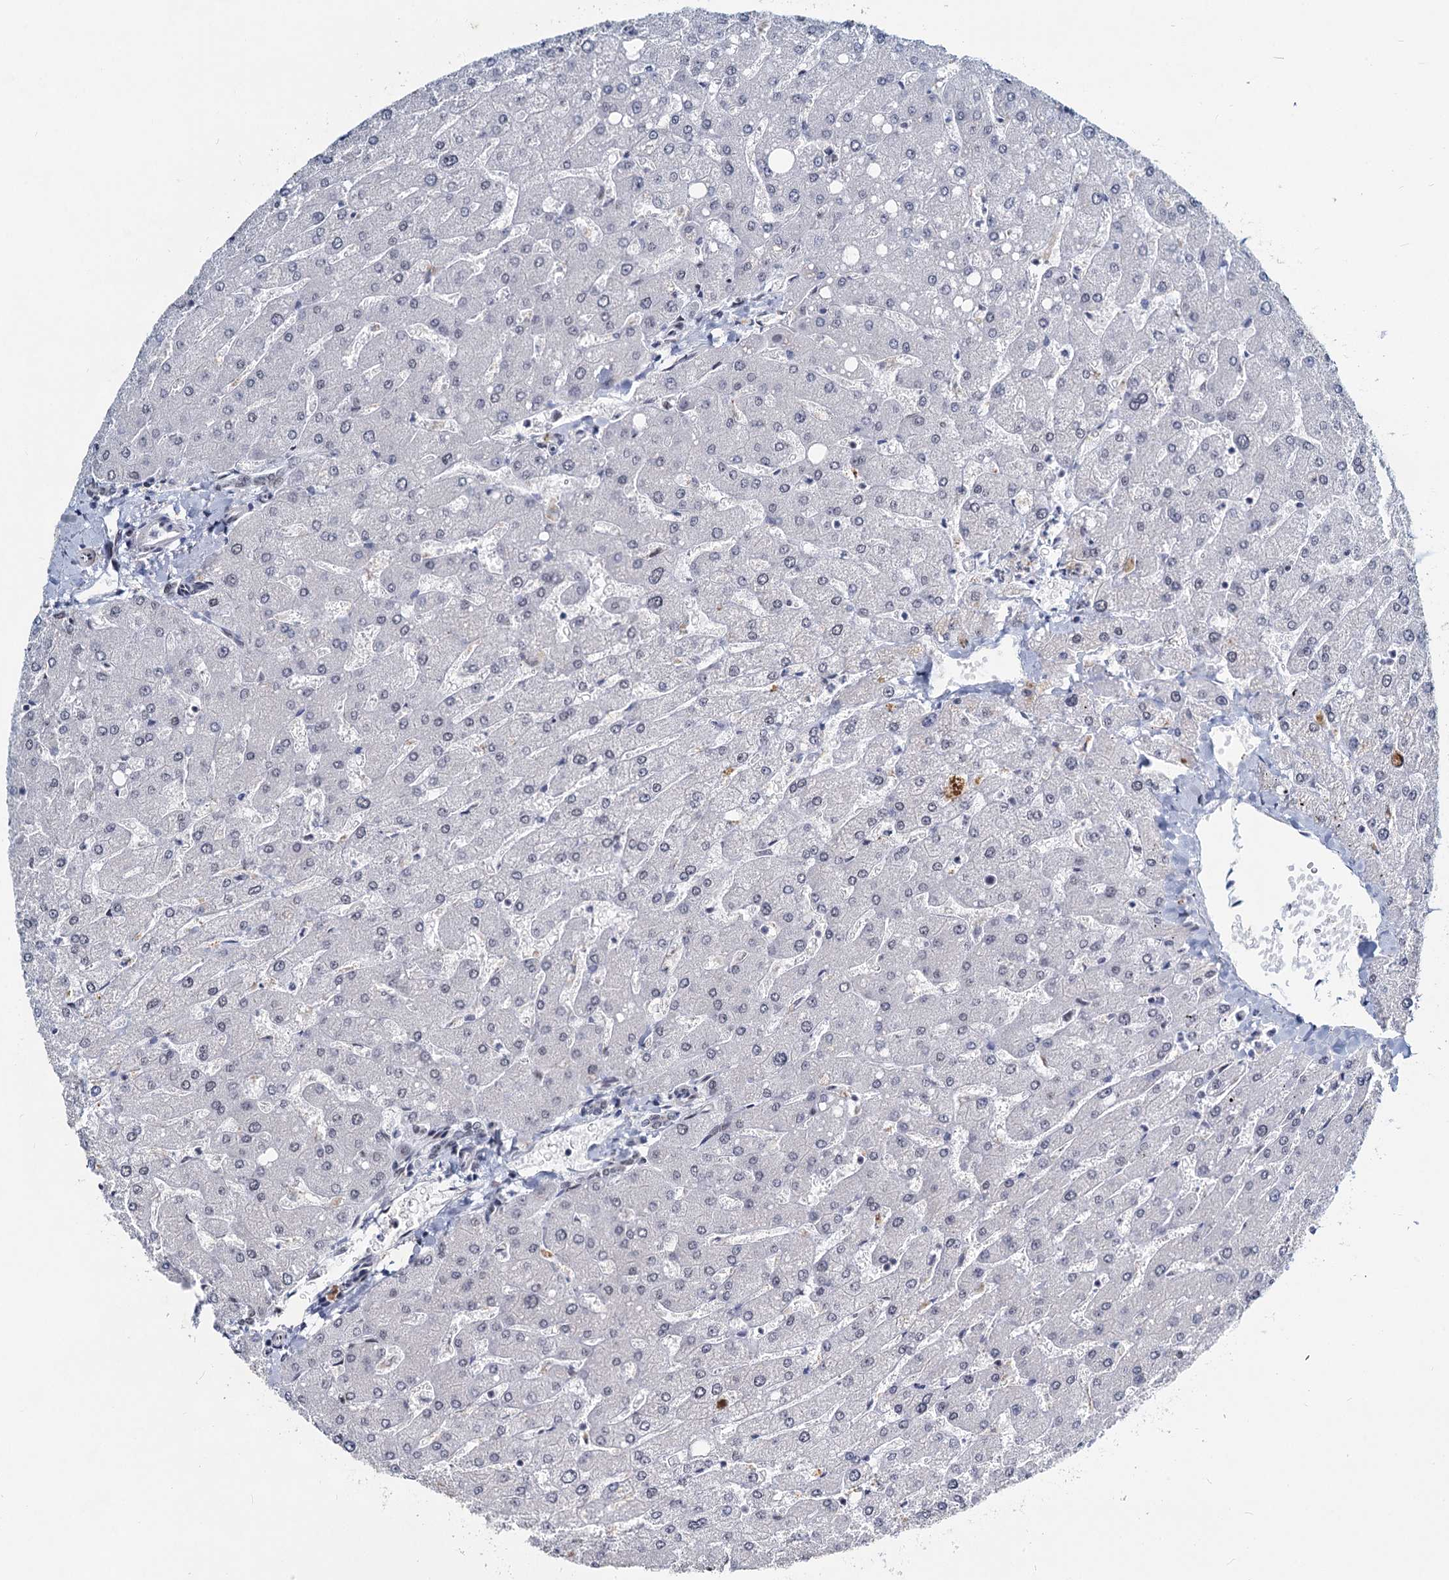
{"staining": {"intensity": "negative", "quantity": "none", "location": "none"}, "tissue": "liver", "cell_type": "Cholangiocytes", "image_type": "normal", "snomed": [{"axis": "morphology", "description": "Normal tissue, NOS"}, {"axis": "topography", "description": "Liver"}], "caption": "This is a micrograph of immunohistochemistry staining of unremarkable liver, which shows no positivity in cholangiocytes. Brightfield microscopy of immunohistochemistry (IHC) stained with DAB (3,3'-diaminobenzidine) (brown) and hematoxylin (blue), captured at high magnification.", "gene": "METTL14", "patient": {"sex": "male", "age": 55}}